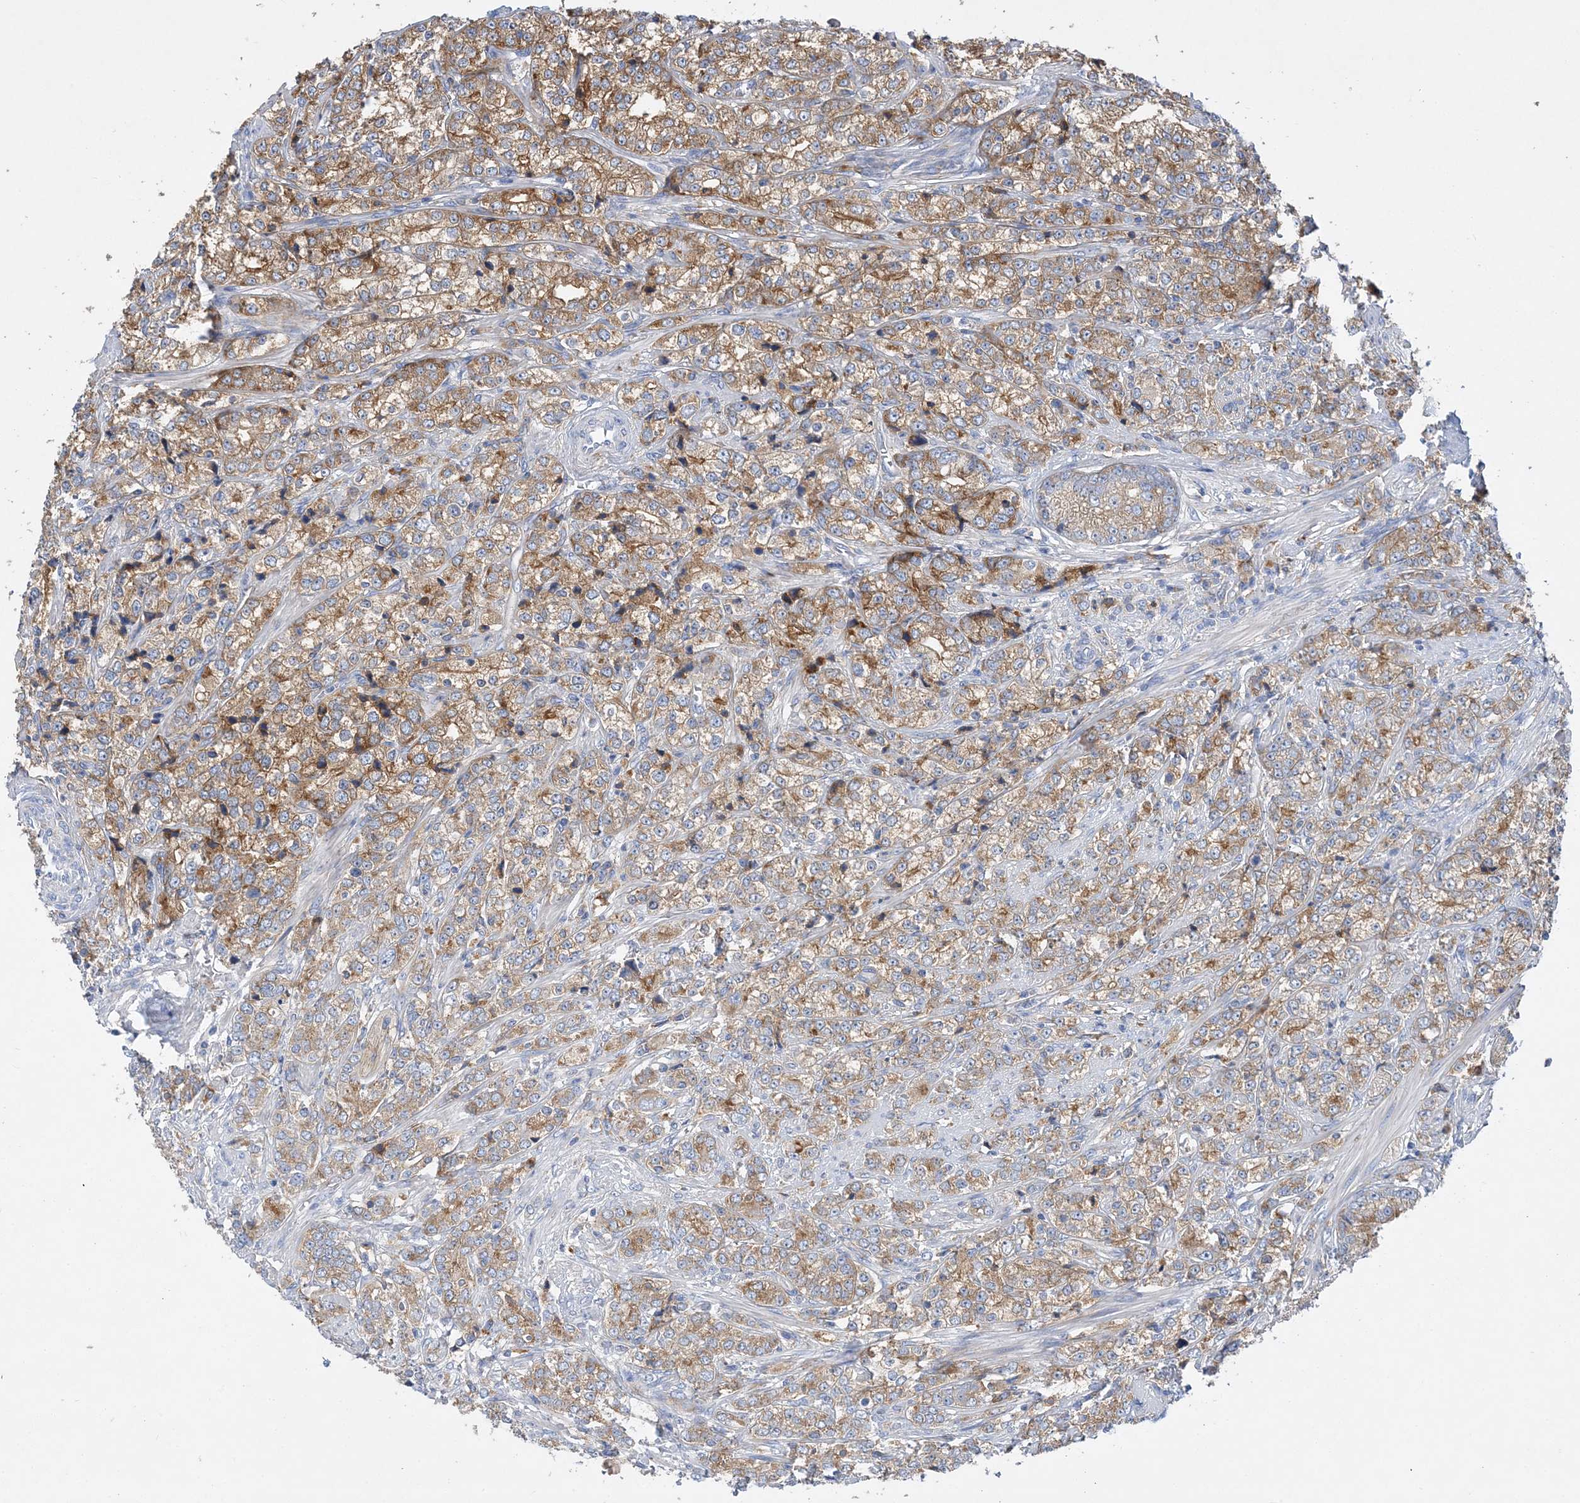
{"staining": {"intensity": "moderate", "quantity": ">75%", "location": "cytoplasmic/membranous"}, "tissue": "prostate cancer", "cell_type": "Tumor cells", "image_type": "cancer", "snomed": [{"axis": "morphology", "description": "Adenocarcinoma, High grade"}, {"axis": "topography", "description": "Prostate"}], "caption": "A medium amount of moderate cytoplasmic/membranous staining is identified in approximately >75% of tumor cells in prostate cancer tissue.", "gene": "GRINA", "patient": {"sex": "male", "age": 69}}